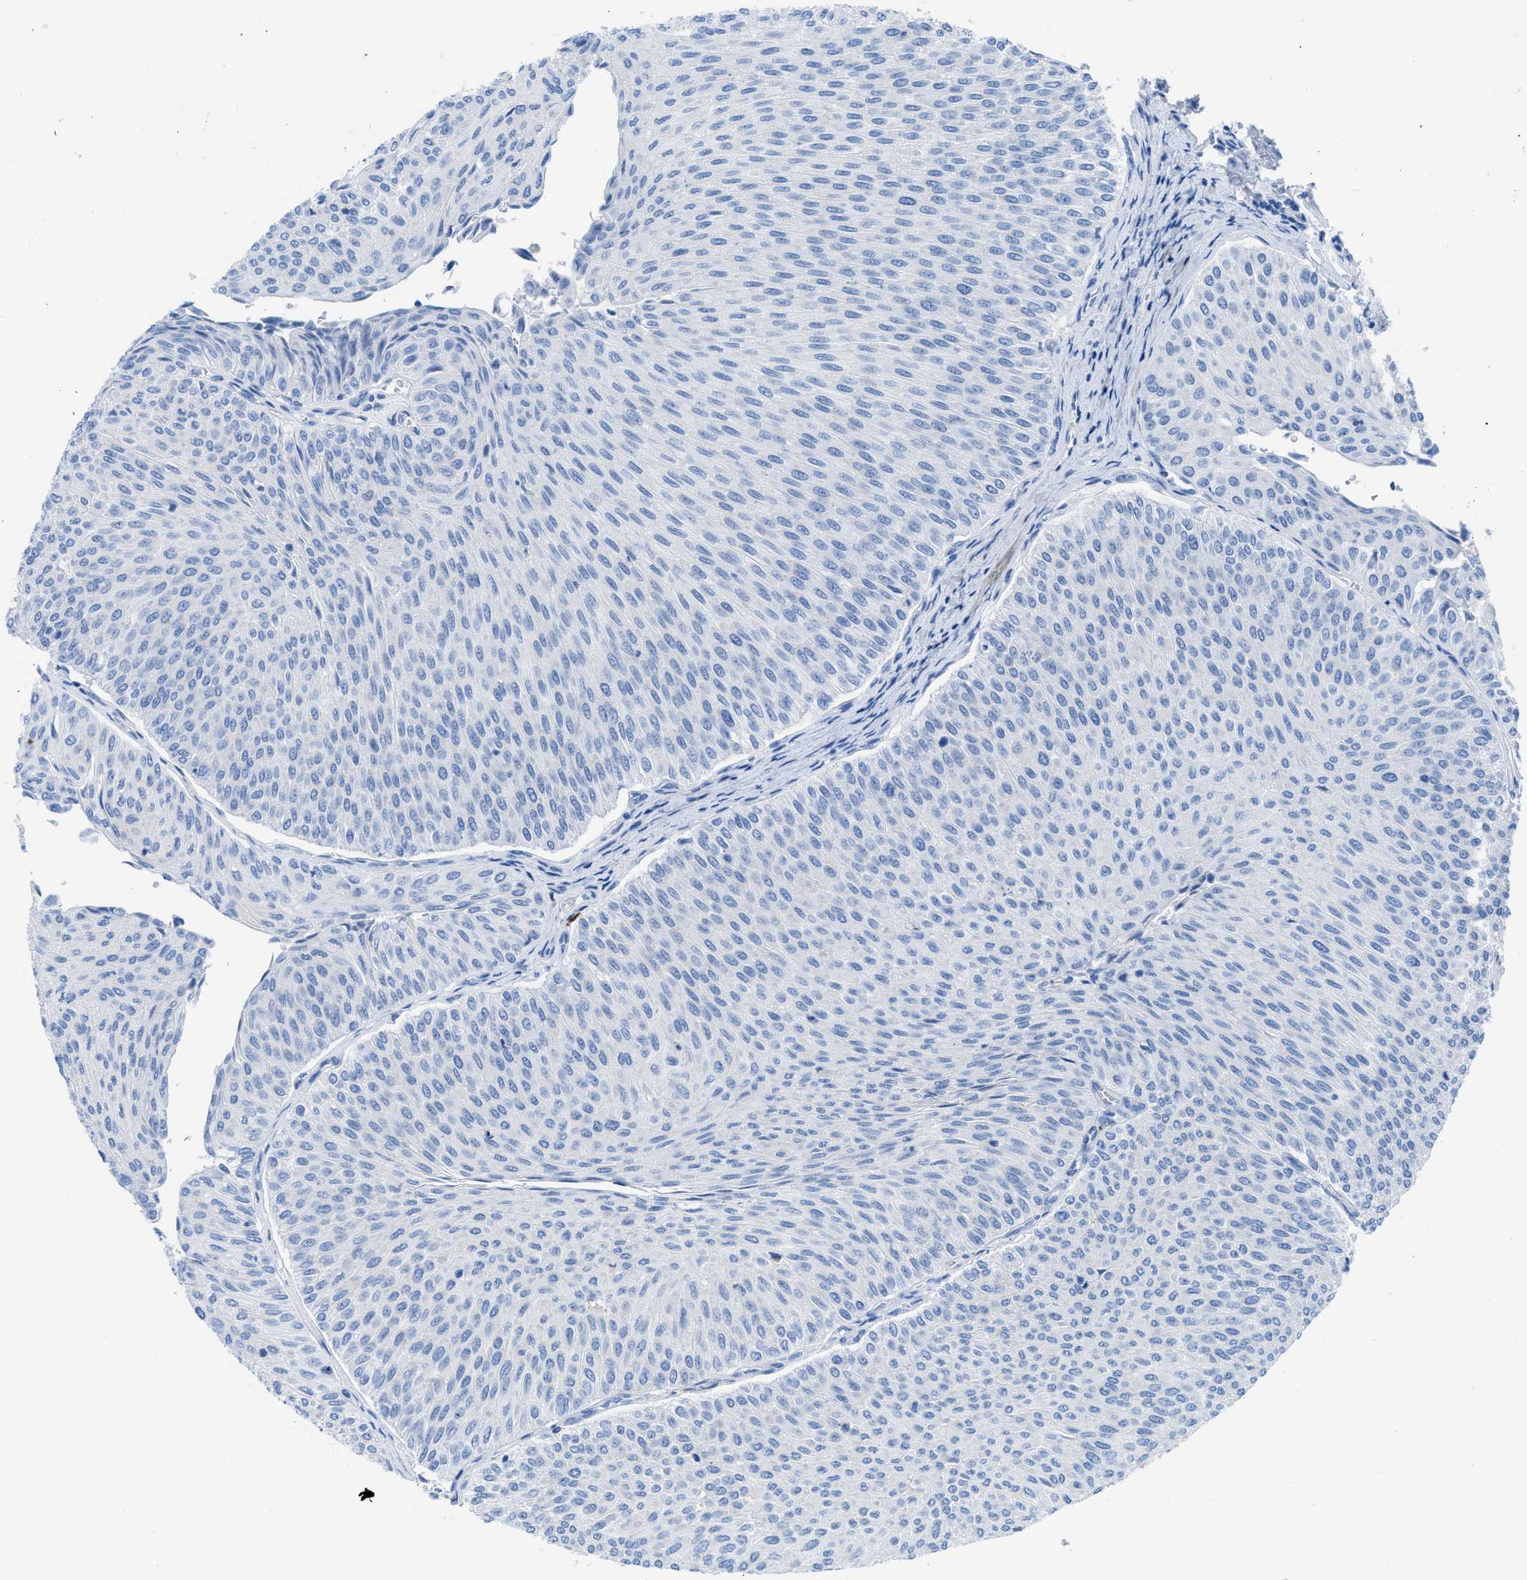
{"staining": {"intensity": "negative", "quantity": "none", "location": "none"}, "tissue": "urothelial cancer", "cell_type": "Tumor cells", "image_type": "cancer", "snomed": [{"axis": "morphology", "description": "Urothelial carcinoma, Low grade"}, {"axis": "topography", "description": "Urinary bladder"}], "caption": "Protein analysis of urothelial cancer demonstrates no significant positivity in tumor cells.", "gene": "TCL1A", "patient": {"sex": "male", "age": 78}}